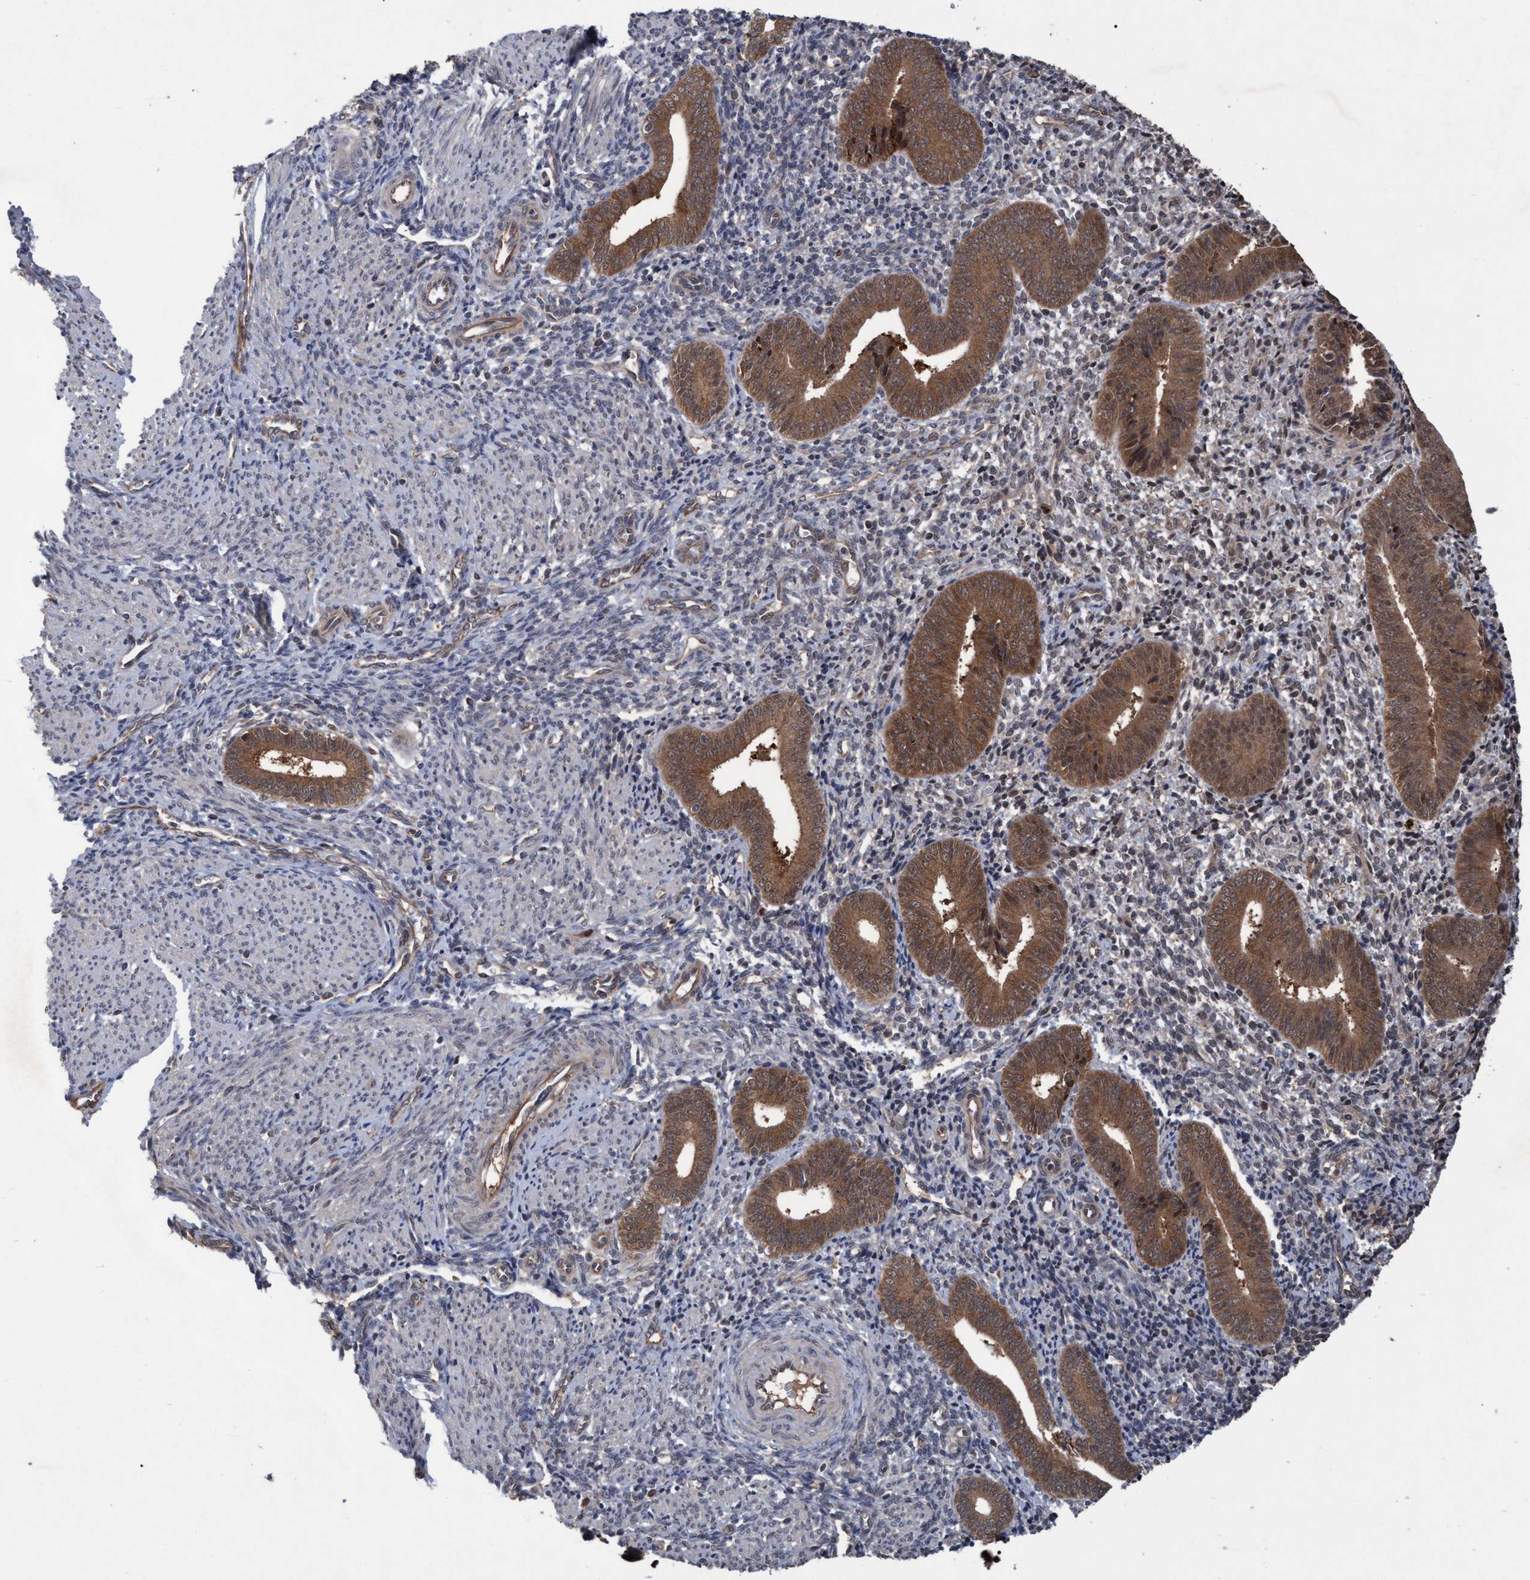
{"staining": {"intensity": "moderate", "quantity": "<25%", "location": "cytoplasmic/membranous,nuclear"}, "tissue": "endometrium", "cell_type": "Cells in endometrial stroma", "image_type": "normal", "snomed": [{"axis": "morphology", "description": "Normal tissue, NOS"}, {"axis": "topography", "description": "Uterus"}, {"axis": "topography", "description": "Endometrium"}], "caption": "Protein staining displays moderate cytoplasmic/membranous,nuclear staining in about <25% of cells in endometrial stroma in unremarkable endometrium. (Stains: DAB in brown, nuclei in blue, Microscopy: brightfield microscopy at high magnification).", "gene": "PSMB6", "patient": {"sex": "female", "age": 33}}